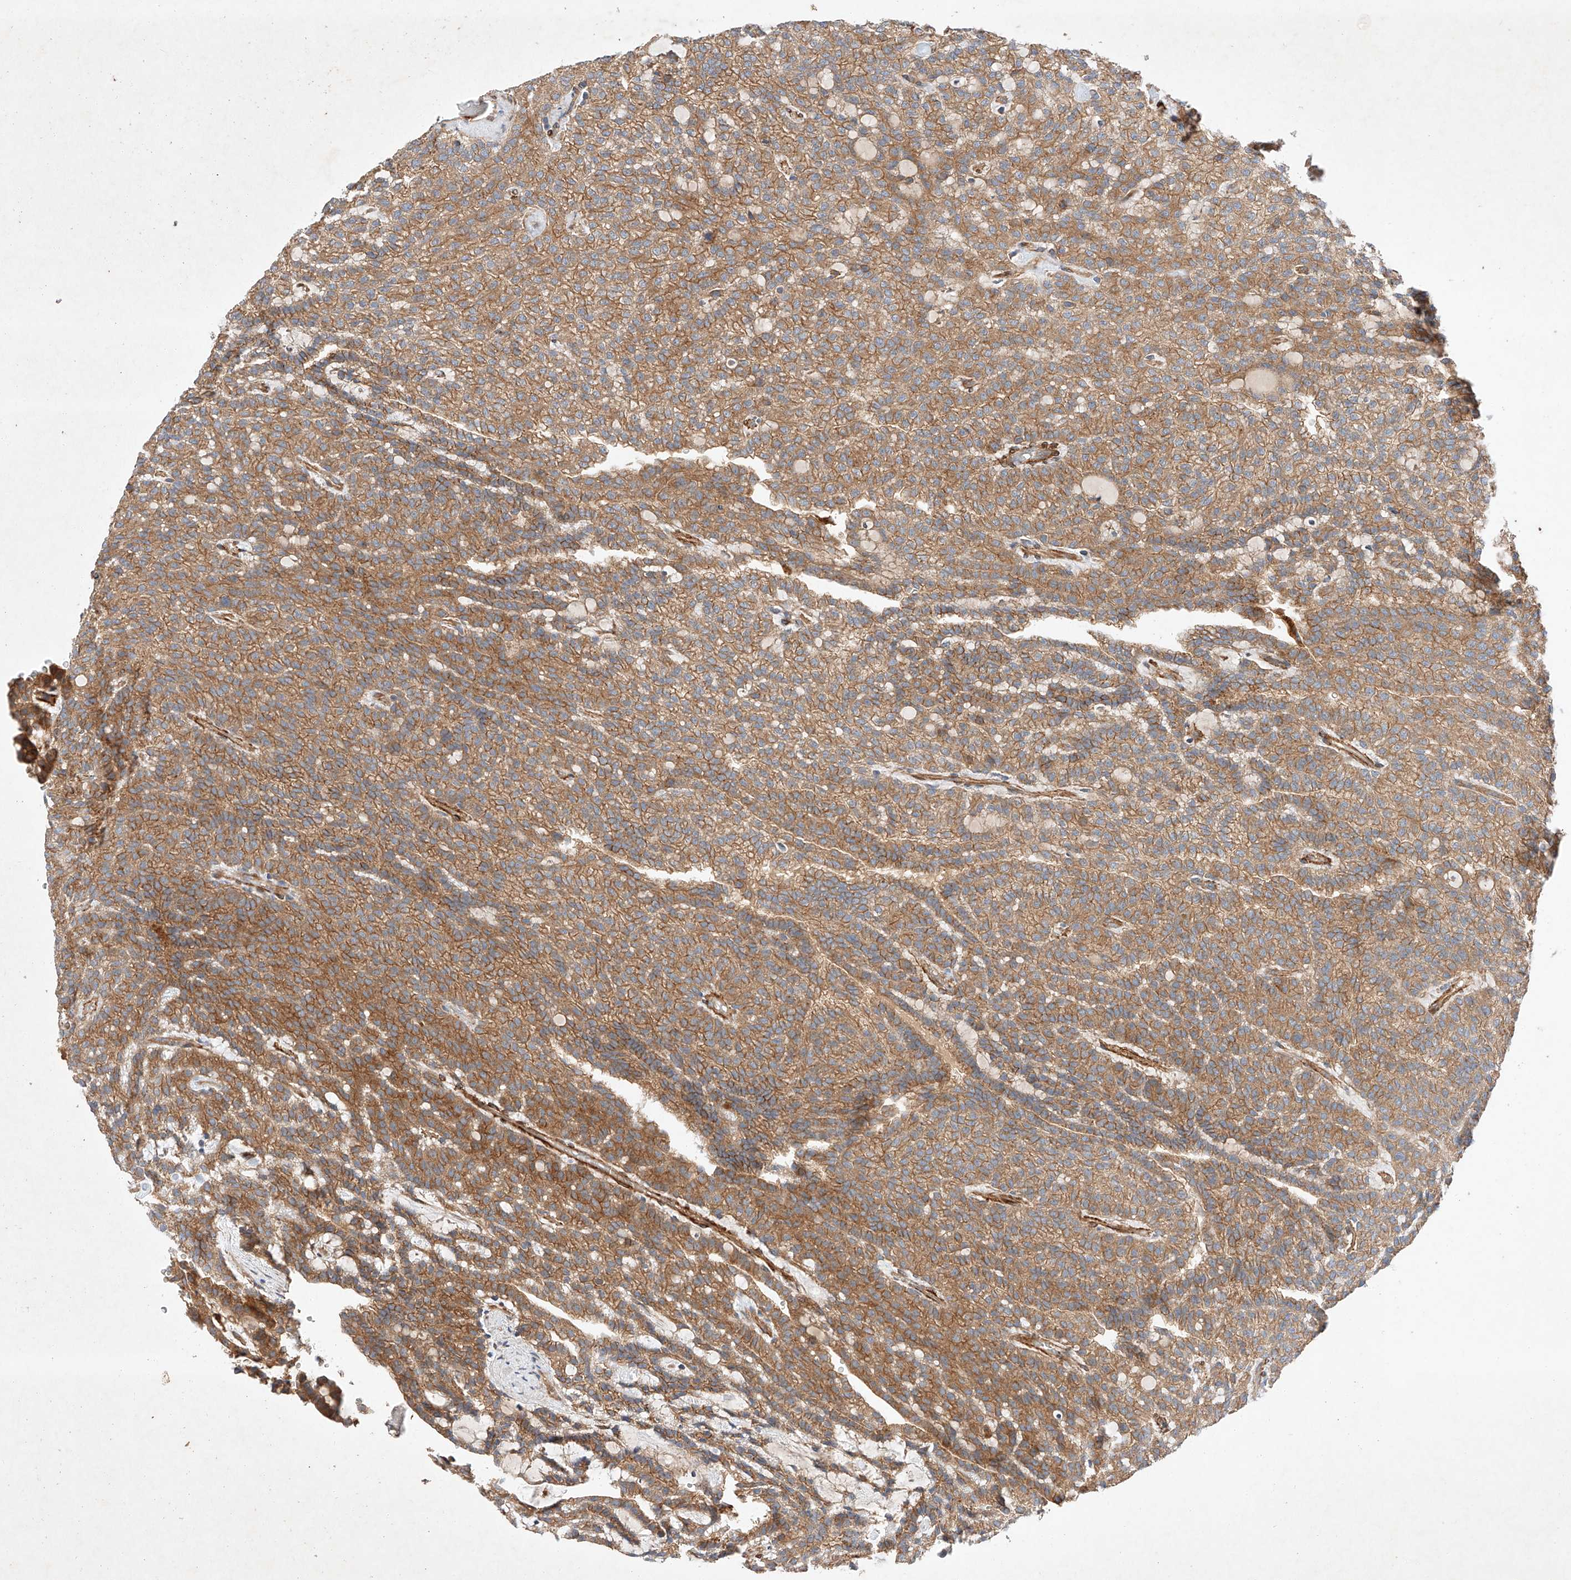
{"staining": {"intensity": "moderate", "quantity": ">75%", "location": "cytoplasmic/membranous"}, "tissue": "renal cancer", "cell_type": "Tumor cells", "image_type": "cancer", "snomed": [{"axis": "morphology", "description": "Adenocarcinoma, NOS"}, {"axis": "topography", "description": "Kidney"}], "caption": "Immunohistochemistry of renal cancer displays medium levels of moderate cytoplasmic/membranous expression in about >75% of tumor cells. (DAB = brown stain, brightfield microscopy at high magnification).", "gene": "RAB23", "patient": {"sex": "male", "age": 63}}